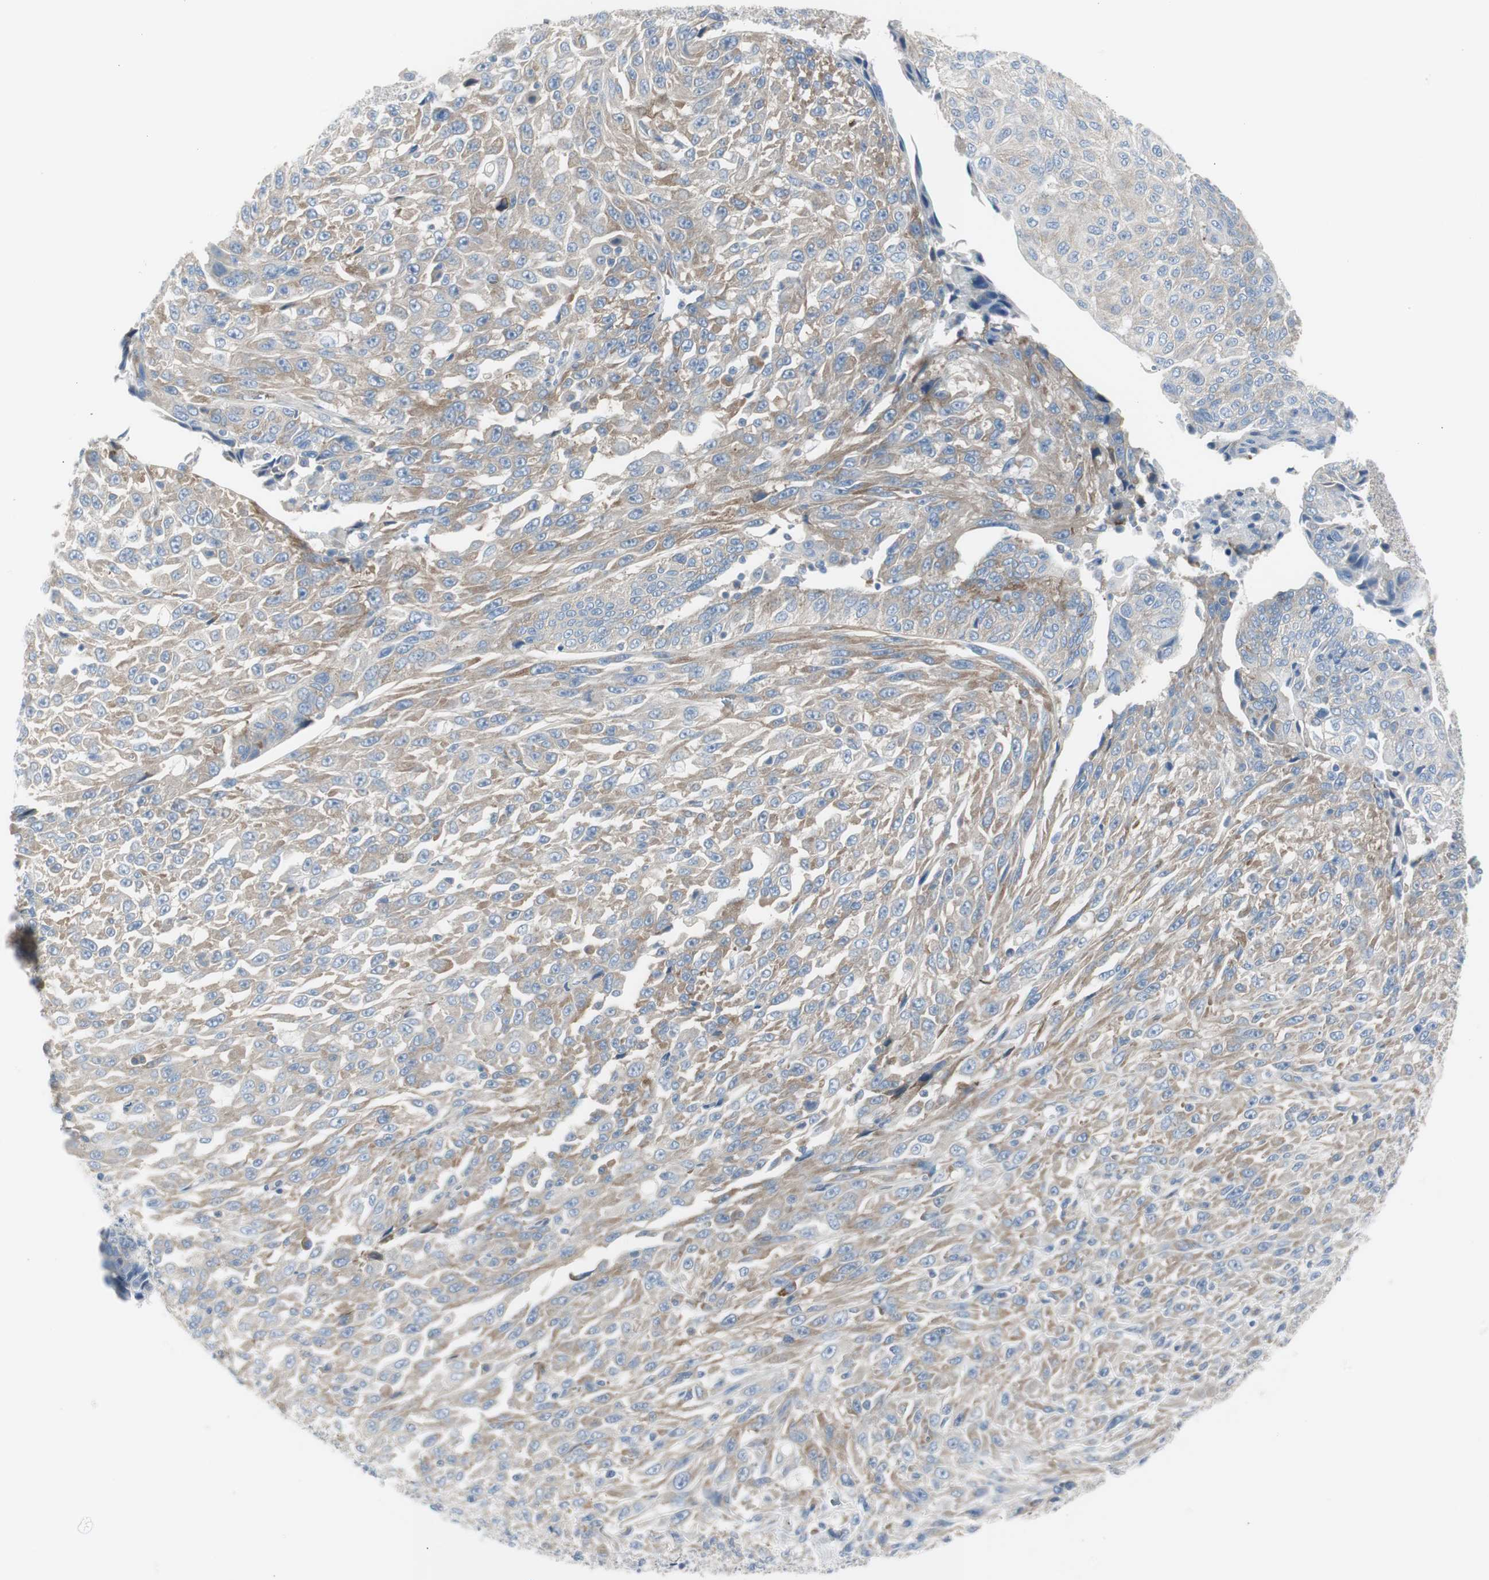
{"staining": {"intensity": "moderate", "quantity": ">75%", "location": "cytoplasmic/membranous"}, "tissue": "urothelial cancer", "cell_type": "Tumor cells", "image_type": "cancer", "snomed": [{"axis": "morphology", "description": "Urothelial carcinoma, High grade"}, {"axis": "topography", "description": "Urinary bladder"}], "caption": "Protein analysis of high-grade urothelial carcinoma tissue shows moderate cytoplasmic/membranous staining in approximately >75% of tumor cells. (DAB = brown stain, brightfield microscopy at high magnification).", "gene": "RPS12", "patient": {"sex": "male", "age": 66}}